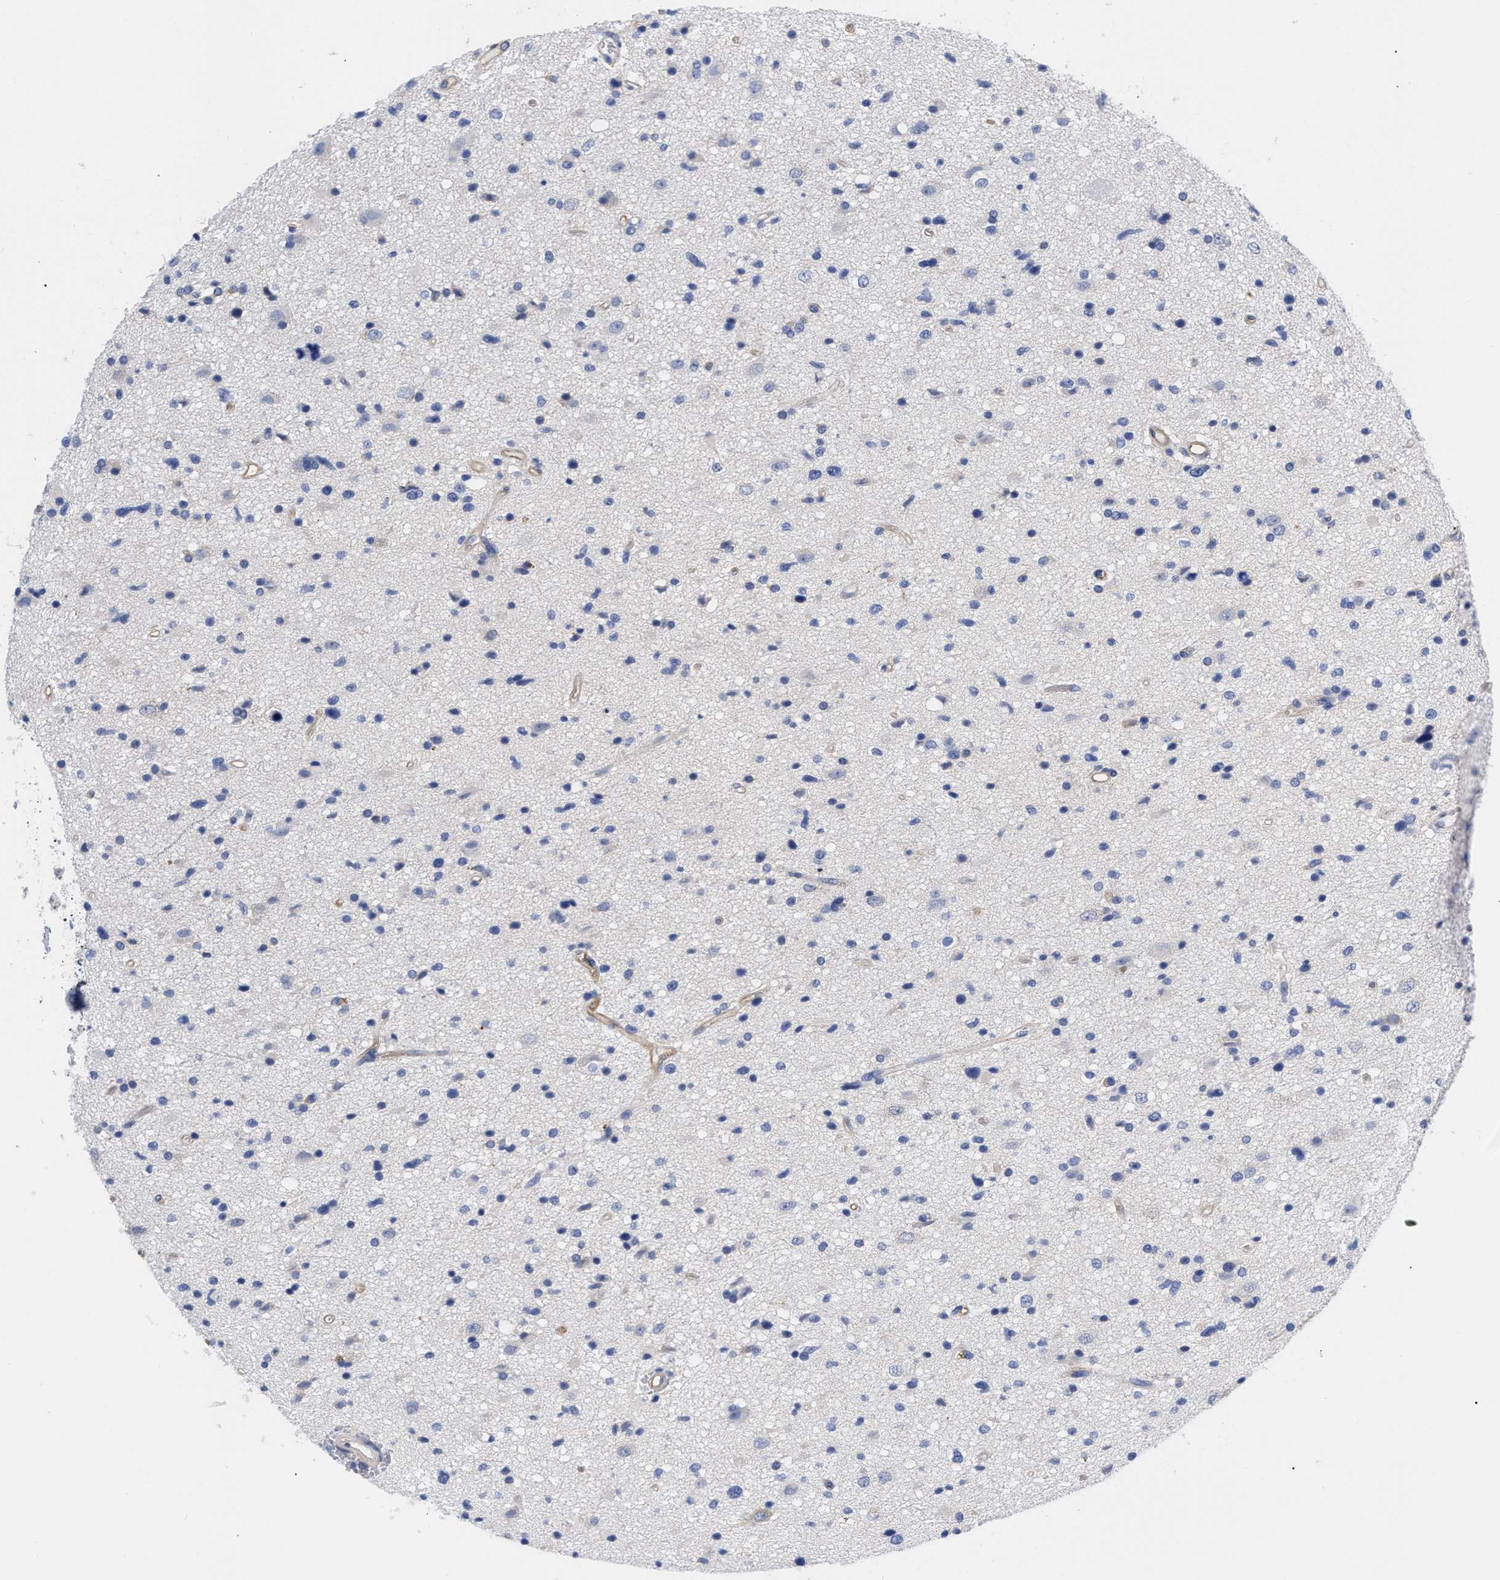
{"staining": {"intensity": "negative", "quantity": "none", "location": "none"}, "tissue": "glioma", "cell_type": "Tumor cells", "image_type": "cancer", "snomed": [{"axis": "morphology", "description": "Glioma, malignant, High grade"}, {"axis": "topography", "description": "Brain"}], "caption": "A high-resolution histopathology image shows immunohistochemistry (IHC) staining of glioma, which displays no significant expression in tumor cells.", "gene": "IRAG2", "patient": {"sex": "male", "age": 33}}